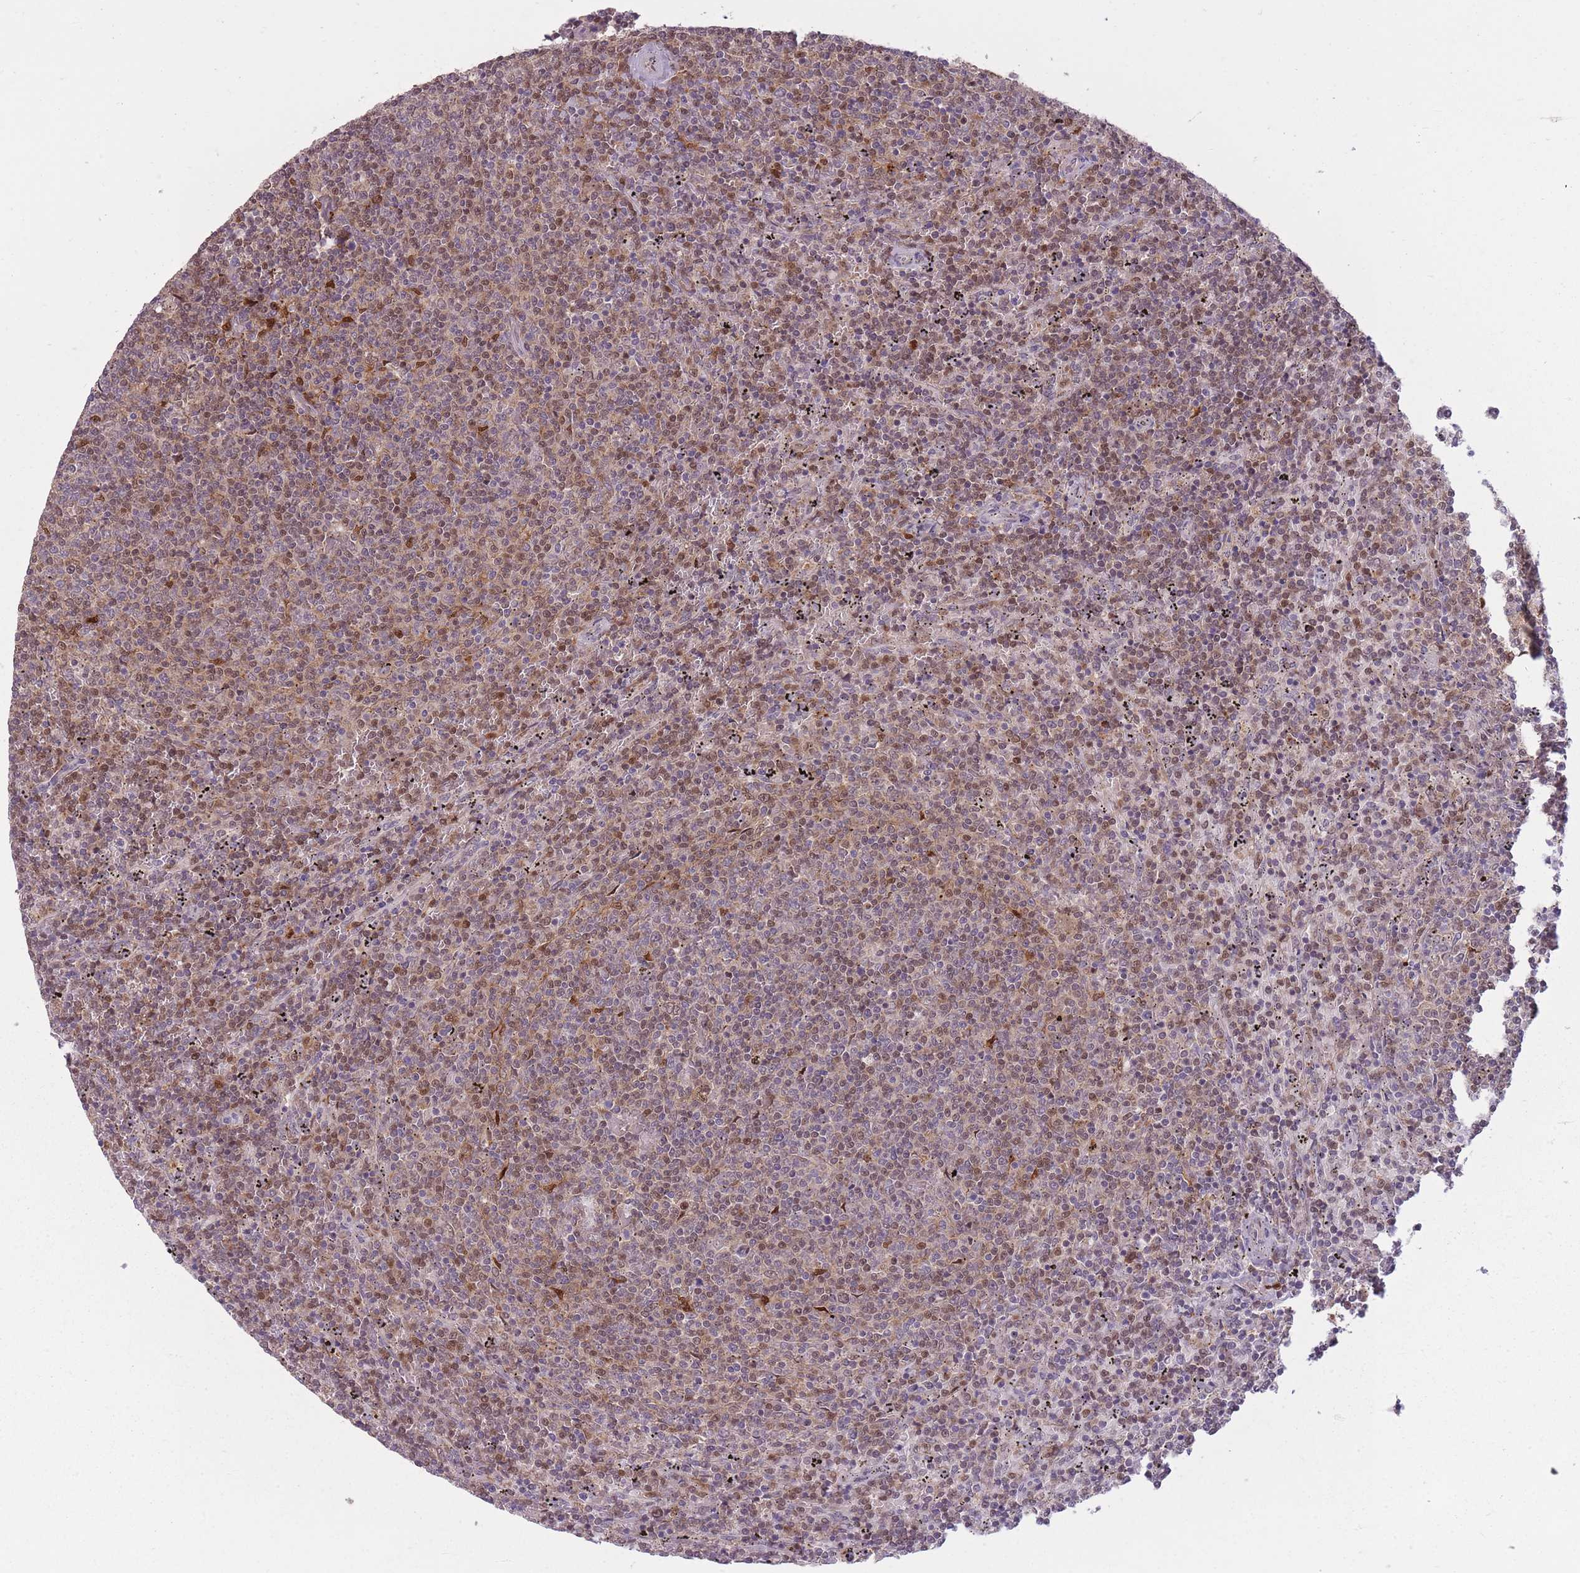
{"staining": {"intensity": "weak", "quantity": "25%-75%", "location": "cytoplasmic/membranous,nuclear"}, "tissue": "lymphoma", "cell_type": "Tumor cells", "image_type": "cancer", "snomed": [{"axis": "morphology", "description": "Malignant lymphoma, non-Hodgkin's type, Low grade"}, {"axis": "topography", "description": "Spleen"}], "caption": "DAB immunohistochemical staining of low-grade malignant lymphoma, non-Hodgkin's type shows weak cytoplasmic/membranous and nuclear protein positivity in approximately 25%-75% of tumor cells.", "gene": "LGALS9", "patient": {"sex": "female", "age": 50}}